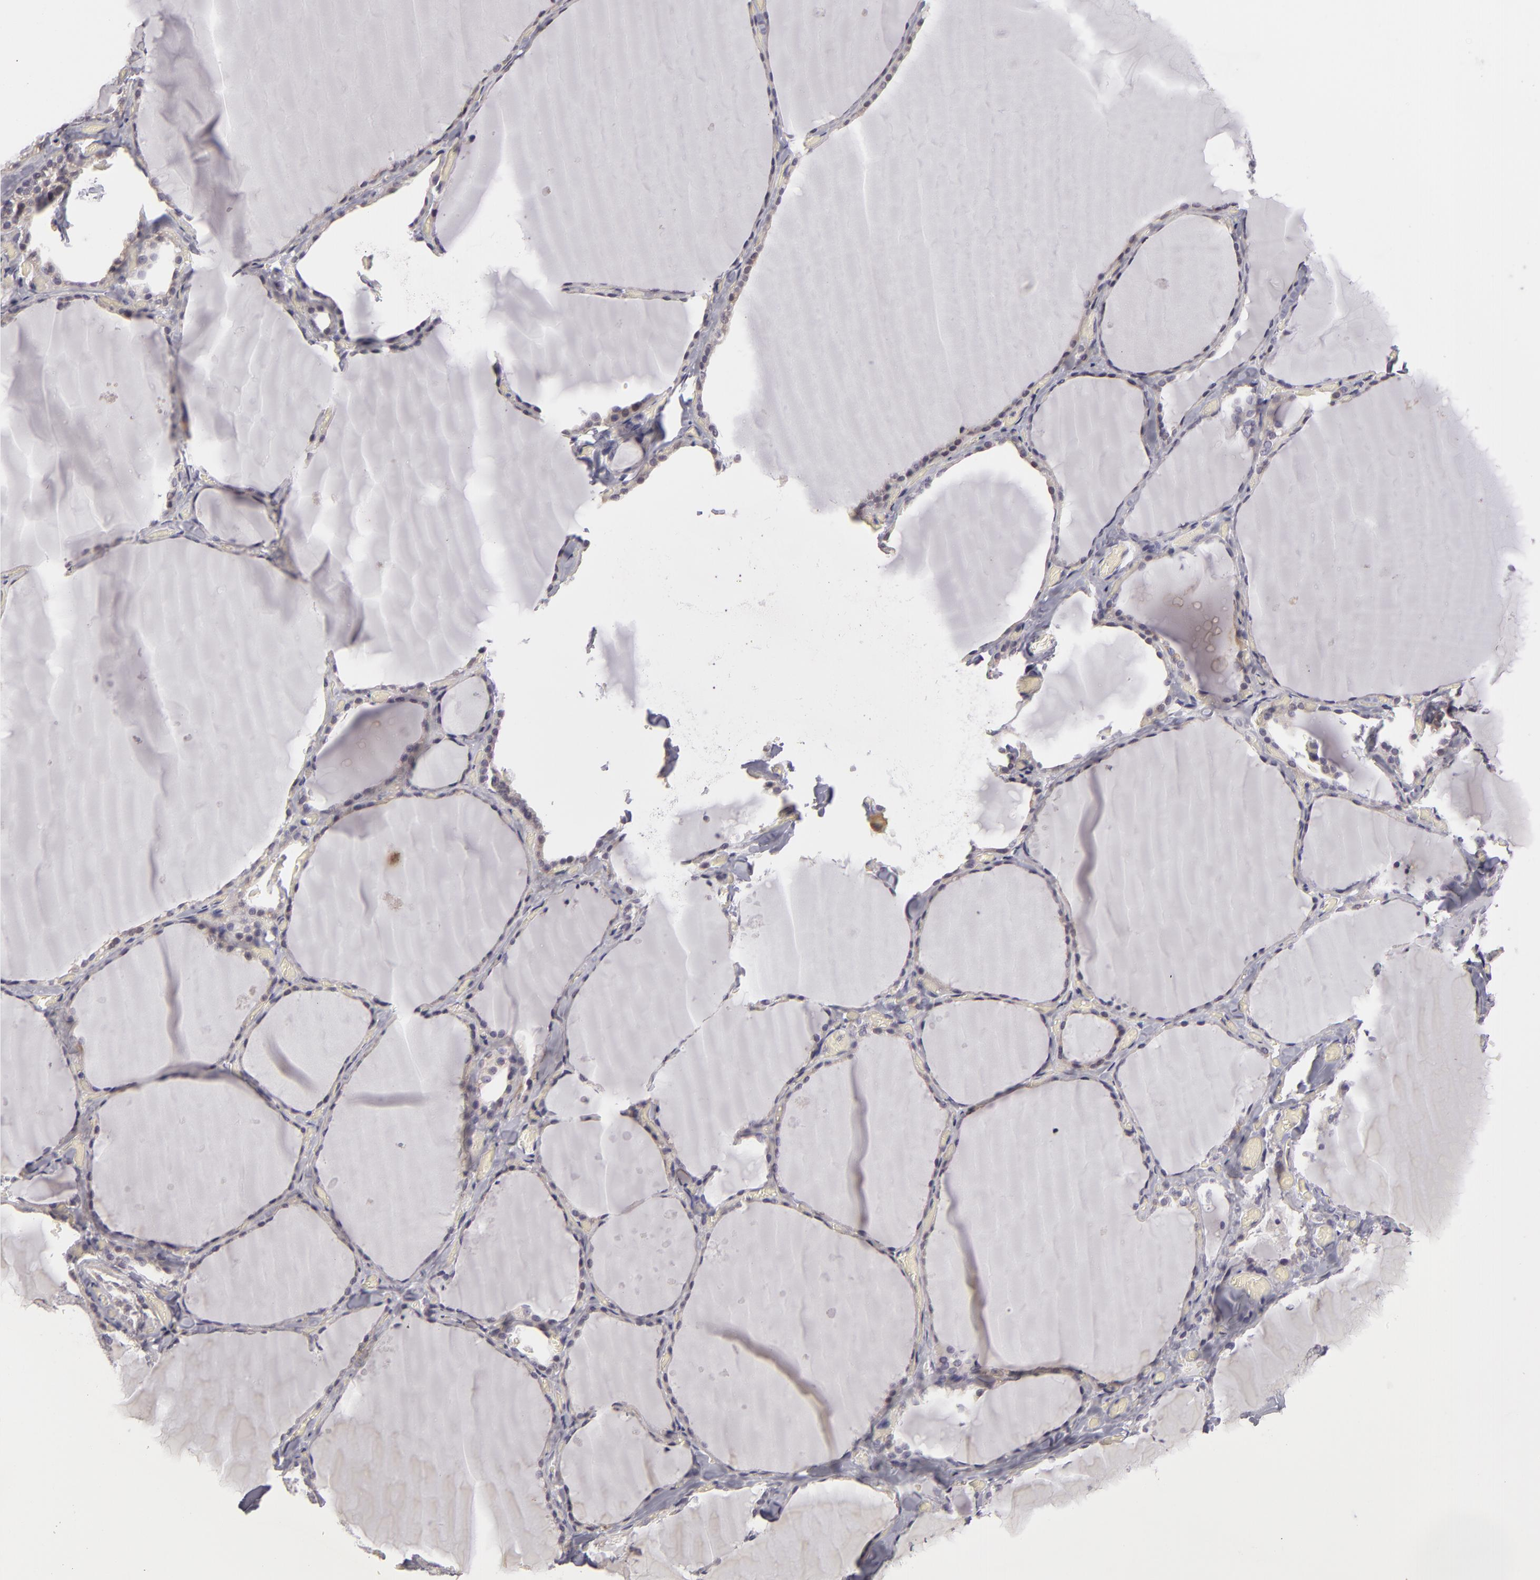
{"staining": {"intensity": "weak", "quantity": ">75%", "location": "cytoplasmic/membranous"}, "tissue": "thyroid gland", "cell_type": "Glandular cells", "image_type": "normal", "snomed": [{"axis": "morphology", "description": "Normal tissue, NOS"}, {"axis": "topography", "description": "Thyroid gland"}], "caption": "Immunohistochemical staining of unremarkable thyroid gland shows >75% levels of weak cytoplasmic/membranous protein expression in approximately >75% of glandular cells.", "gene": "ATP2B3", "patient": {"sex": "male", "age": 34}}